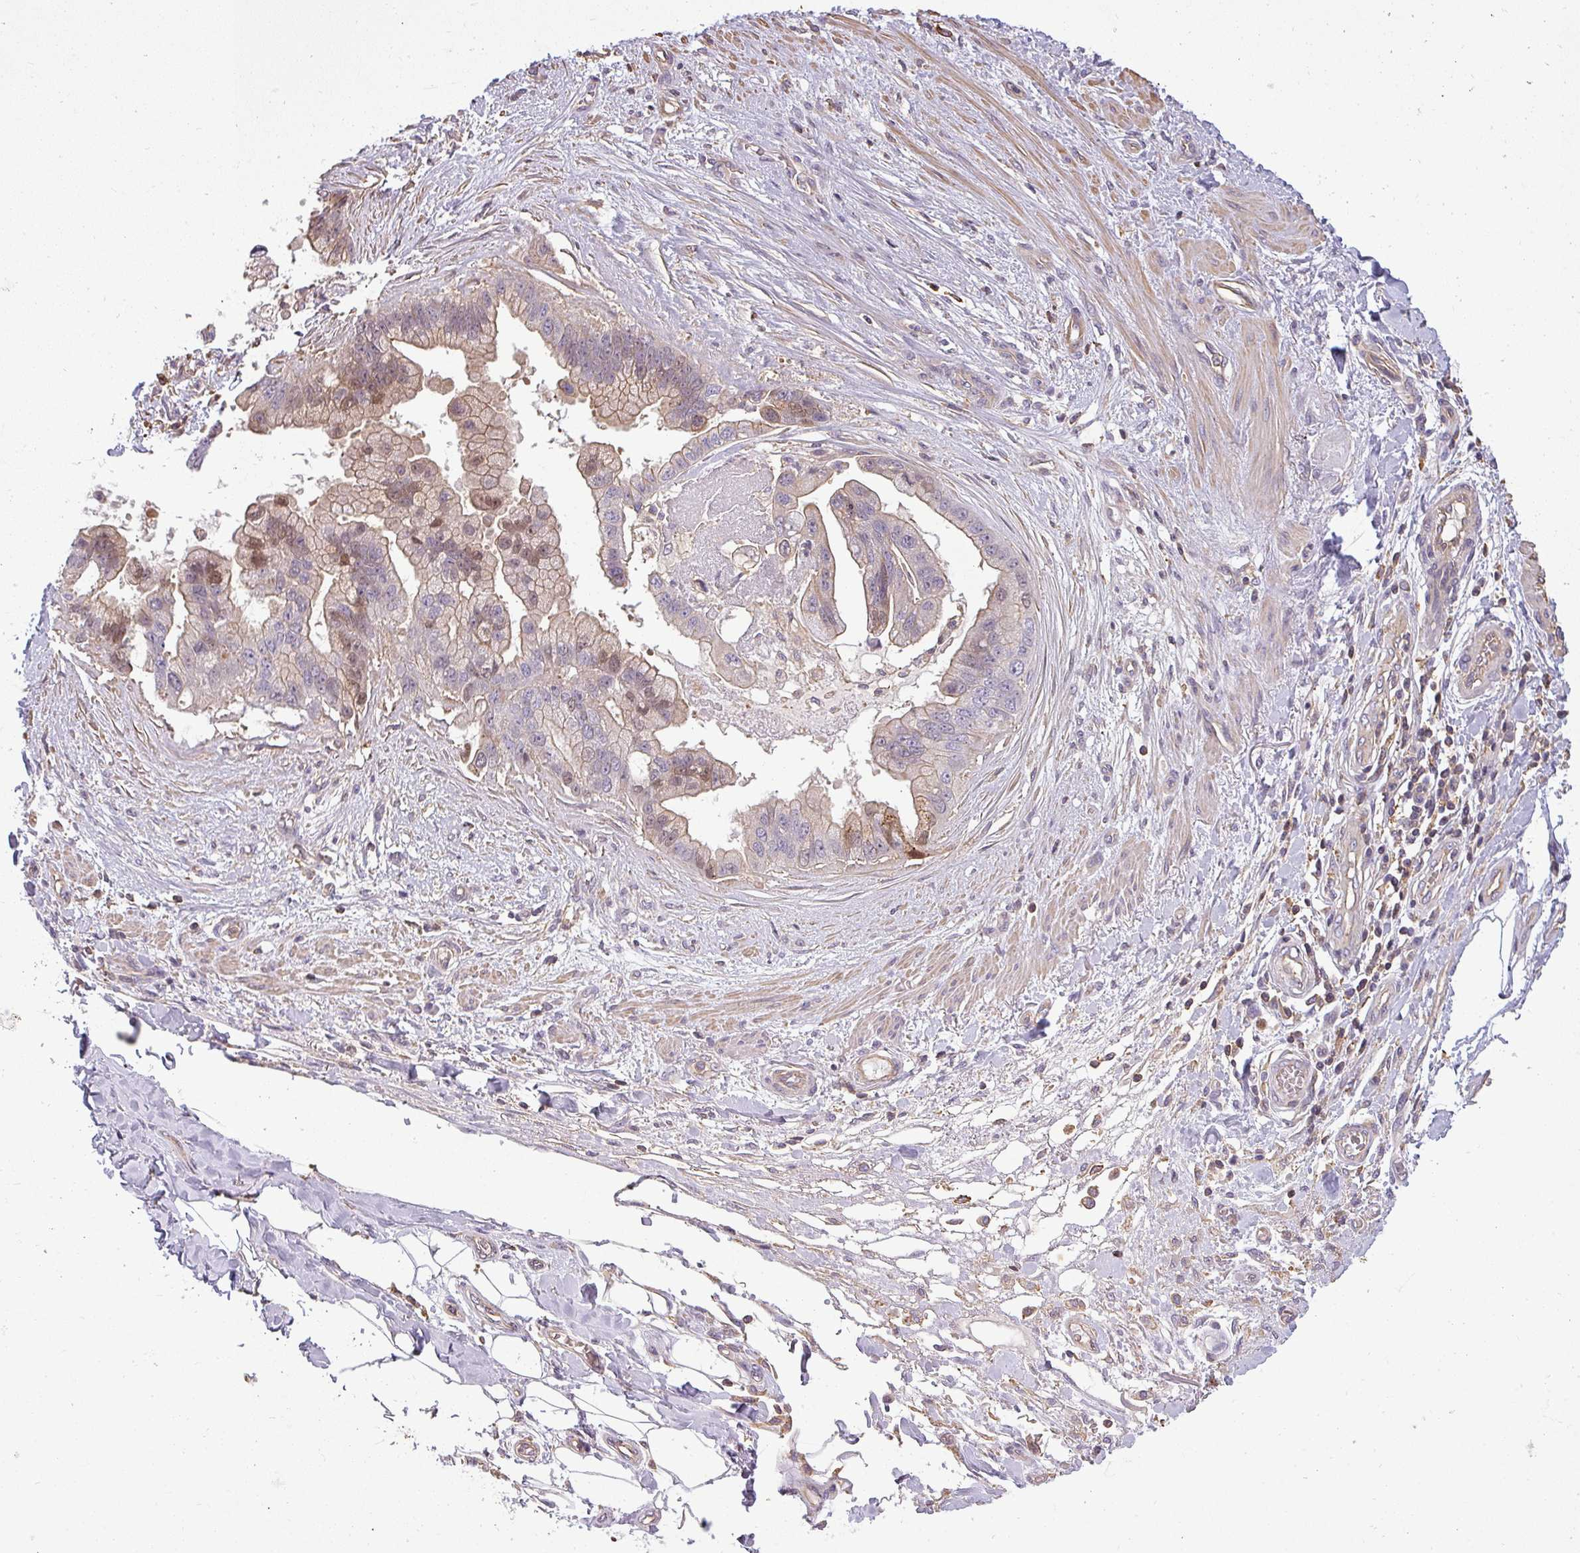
{"staining": {"intensity": "moderate", "quantity": "25%-75%", "location": "cytoplasmic/membranous,nuclear"}, "tissue": "stomach cancer", "cell_type": "Tumor cells", "image_type": "cancer", "snomed": [{"axis": "morphology", "description": "Adenocarcinoma, NOS"}, {"axis": "topography", "description": "Stomach"}], "caption": "DAB immunohistochemical staining of adenocarcinoma (stomach) exhibits moderate cytoplasmic/membranous and nuclear protein expression in about 25%-75% of tumor cells.", "gene": "ZNF835", "patient": {"sex": "male", "age": 62}}